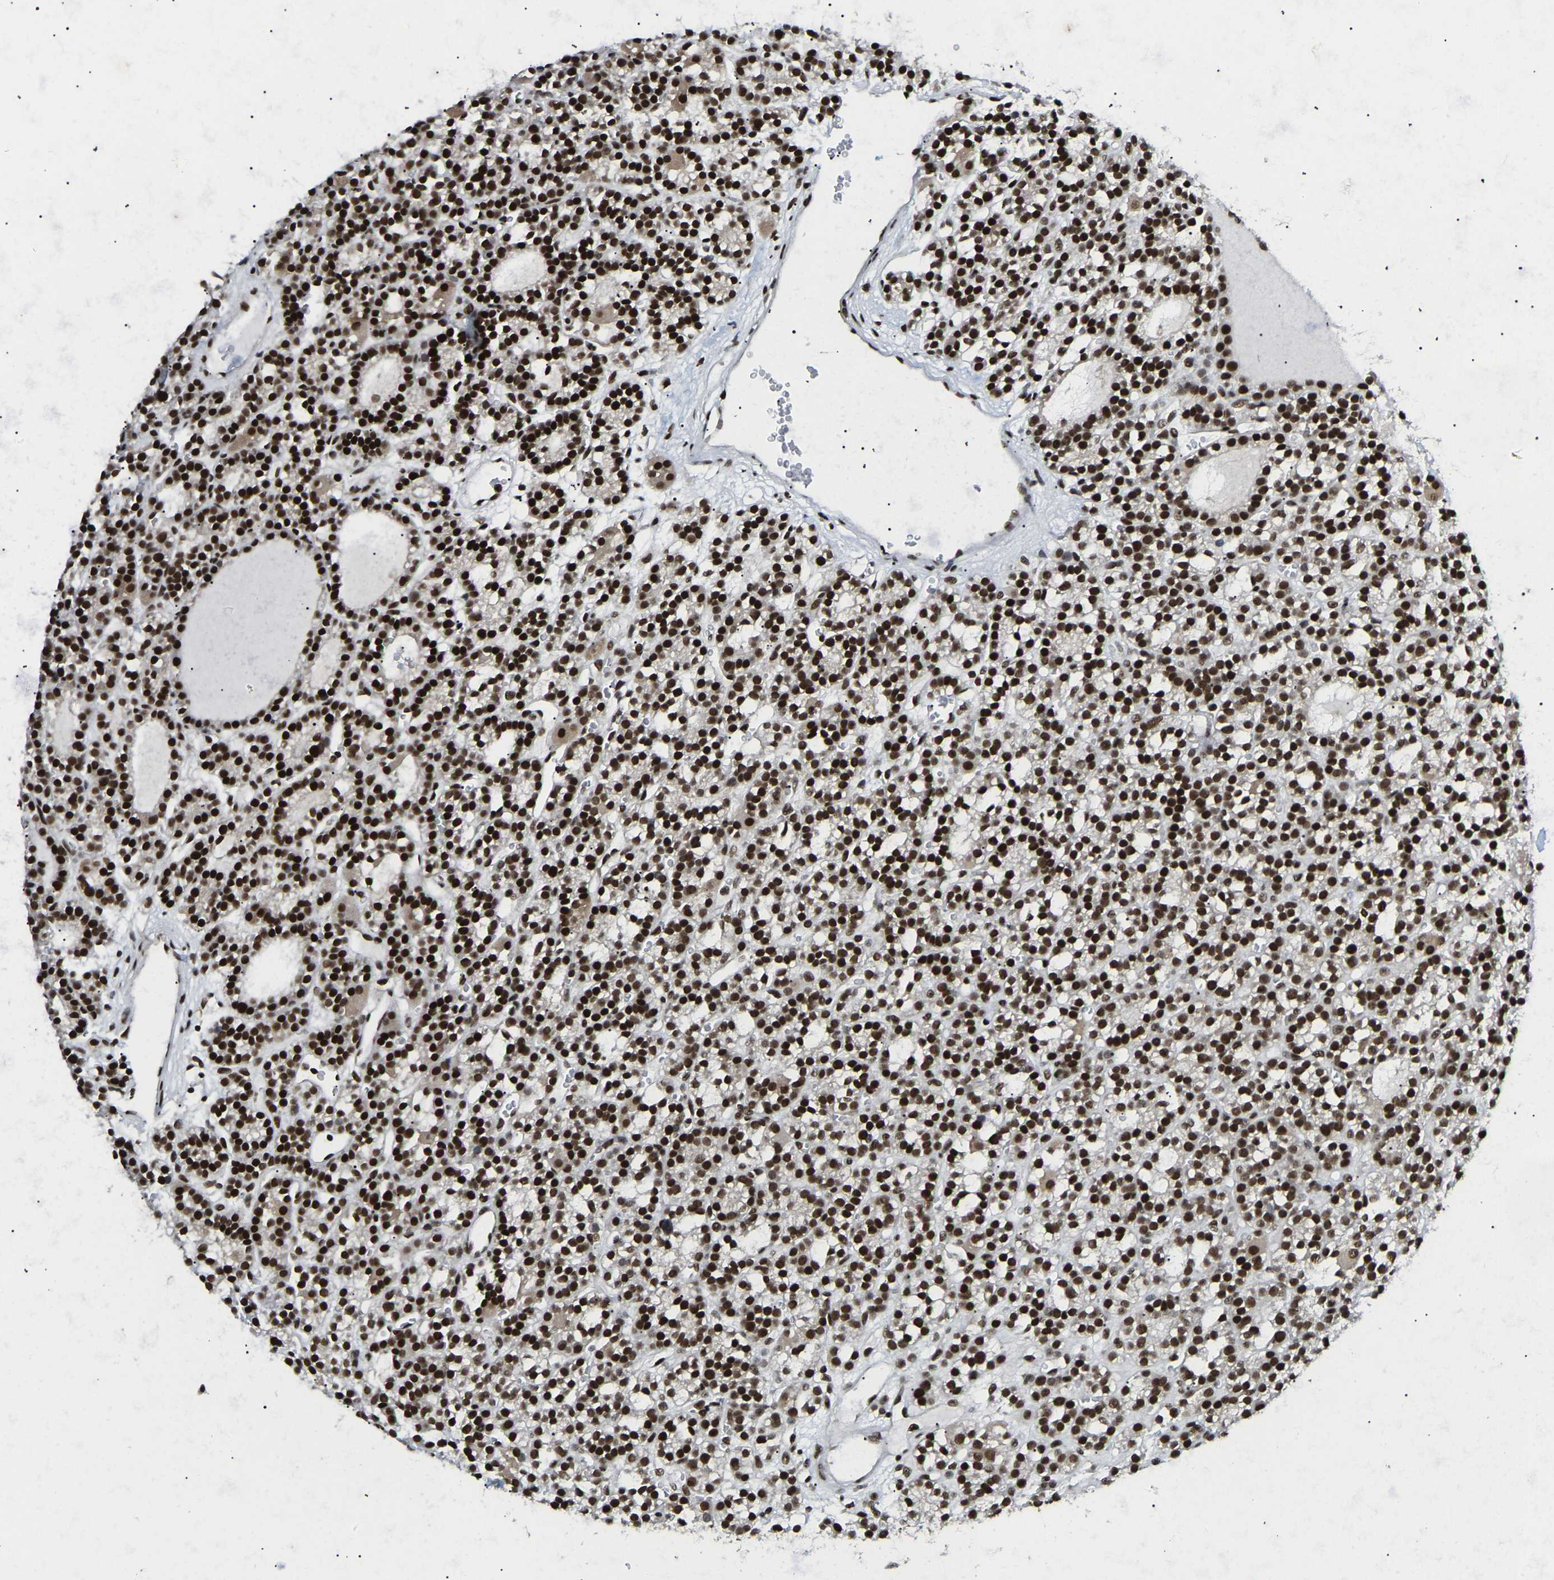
{"staining": {"intensity": "strong", "quantity": ">75%", "location": "nuclear"}, "tissue": "parathyroid gland", "cell_type": "Glandular cells", "image_type": "normal", "snomed": [{"axis": "morphology", "description": "Normal tissue, NOS"}, {"axis": "morphology", "description": "Adenoma, NOS"}, {"axis": "topography", "description": "Parathyroid gland"}], "caption": "Parathyroid gland stained for a protein shows strong nuclear positivity in glandular cells. The staining is performed using DAB (3,3'-diaminobenzidine) brown chromogen to label protein expression. The nuclei are counter-stained blue using hematoxylin.", "gene": "NUMA1", "patient": {"sex": "female", "age": 58}}